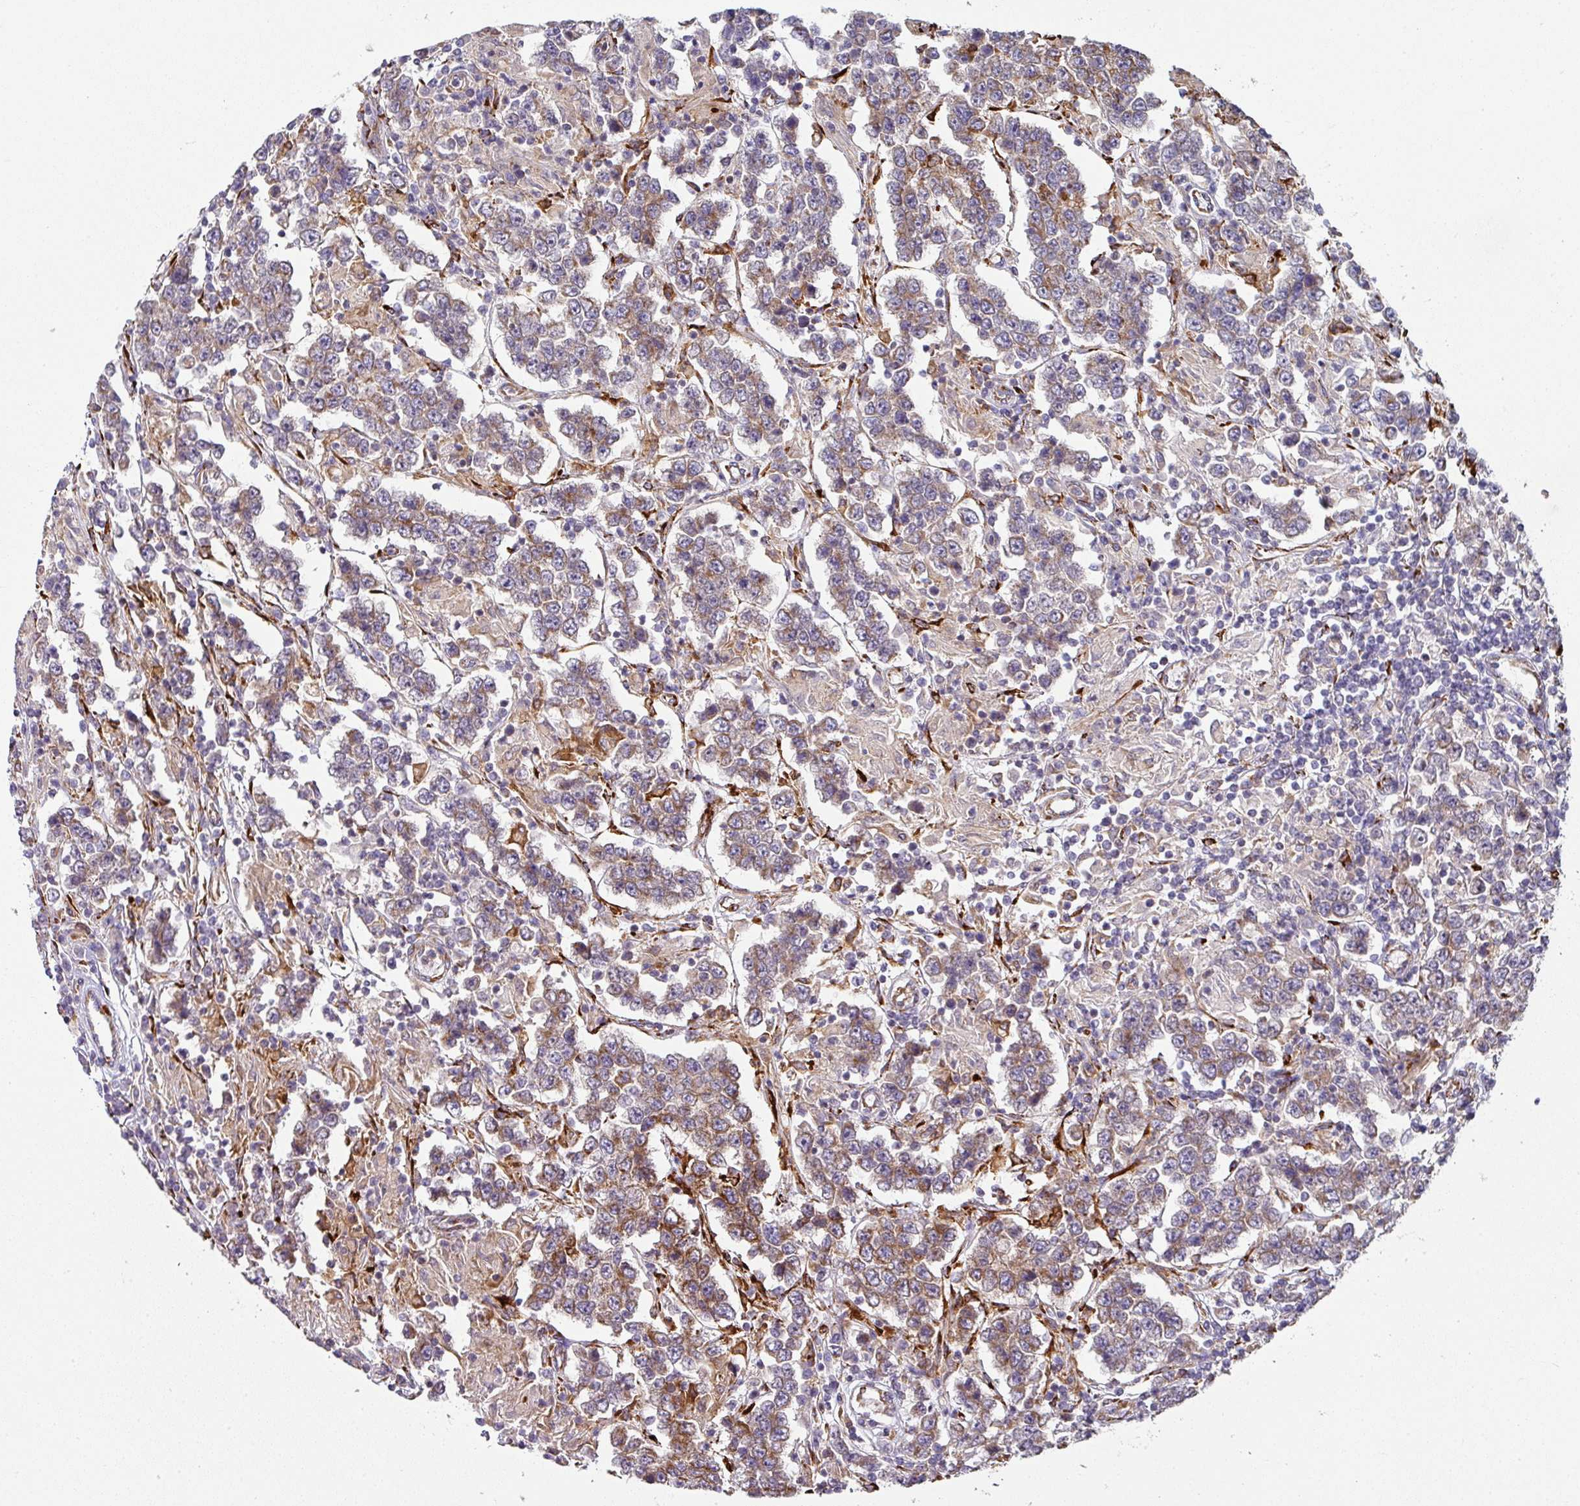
{"staining": {"intensity": "moderate", "quantity": "<25%", "location": "cytoplasmic/membranous"}, "tissue": "testis cancer", "cell_type": "Tumor cells", "image_type": "cancer", "snomed": [{"axis": "morphology", "description": "Normal tissue, NOS"}, {"axis": "morphology", "description": "Urothelial carcinoma, High grade"}, {"axis": "morphology", "description": "Seminoma, NOS"}, {"axis": "morphology", "description": "Carcinoma, Embryonal, NOS"}, {"axis": "topography", "description": "Urinary bladder"}, {"axis": "topography", "description": "Testis"}], "caption": "IHC histopathology image of neoplastic tissue: testis cancer (embryonal carcinoma) stained using IHC reveals low levels of moderate protein expression localized specifically in the cytoplasmic/membranous of tumor cells, appearing as a cytoplasmic/membranous brown color.", "gene": "ZNF268", "patient": {"sex": "male", "age": 41}}